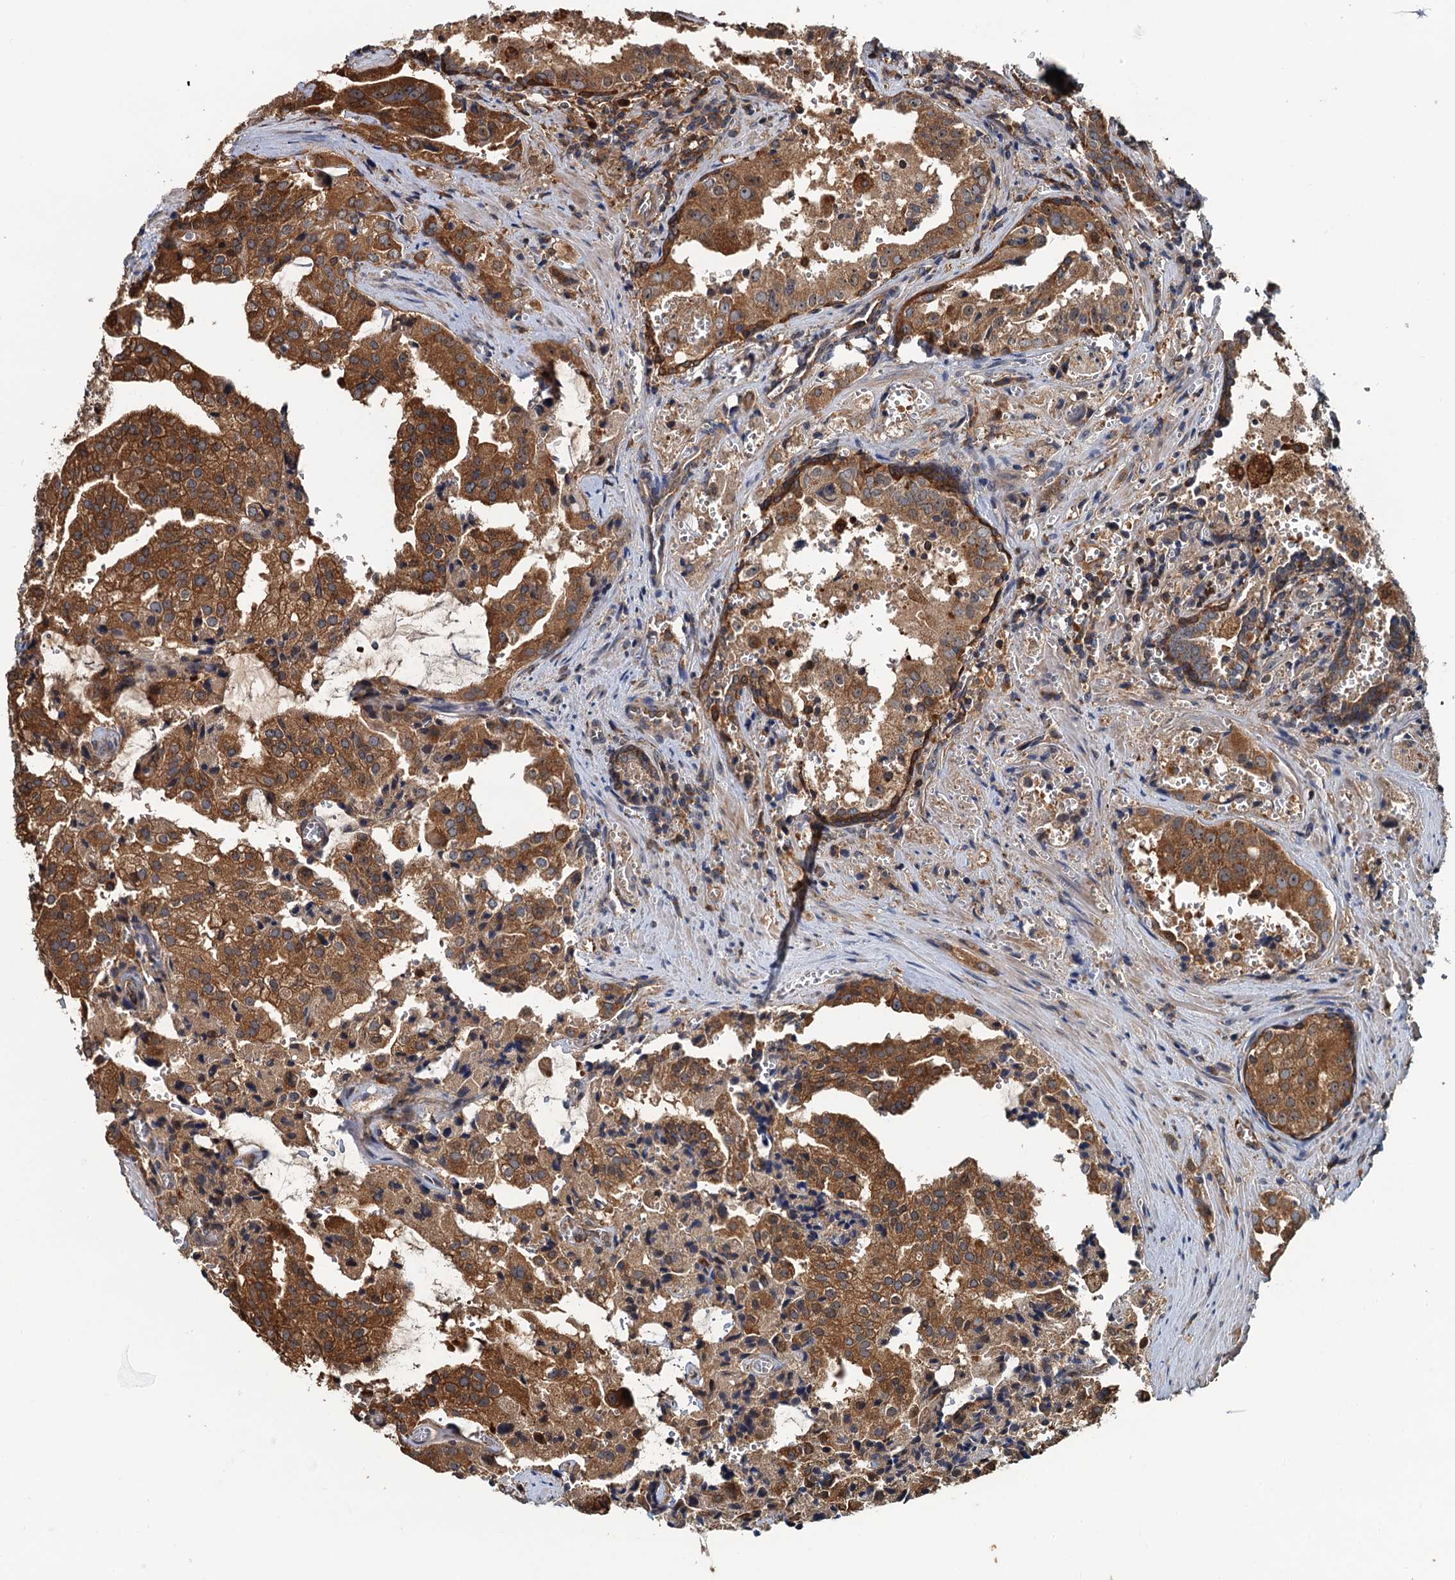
{"staining": {"intensity": "moderate", "quantity": ">75%", "location": "cytoplasmic/membranous"}, "tissue": "prostate cancer", "cell_type": "Tumor cells", "image_type": "cancer", "snomed": [{"axis": "morphology", "description": "Adenocarcinoma, High grade"}, {"axis": "topography", "description": "Prostate"}], "caption": "Immunohistochemical staining of human prostate adenocarcinoma (high-grade) displays moderate cytoplasmic/membranous protein positivity in approximately >75% of tumor cells.", "gene": "USP6NL", "patient": {"sex": "male", "age": 68}}